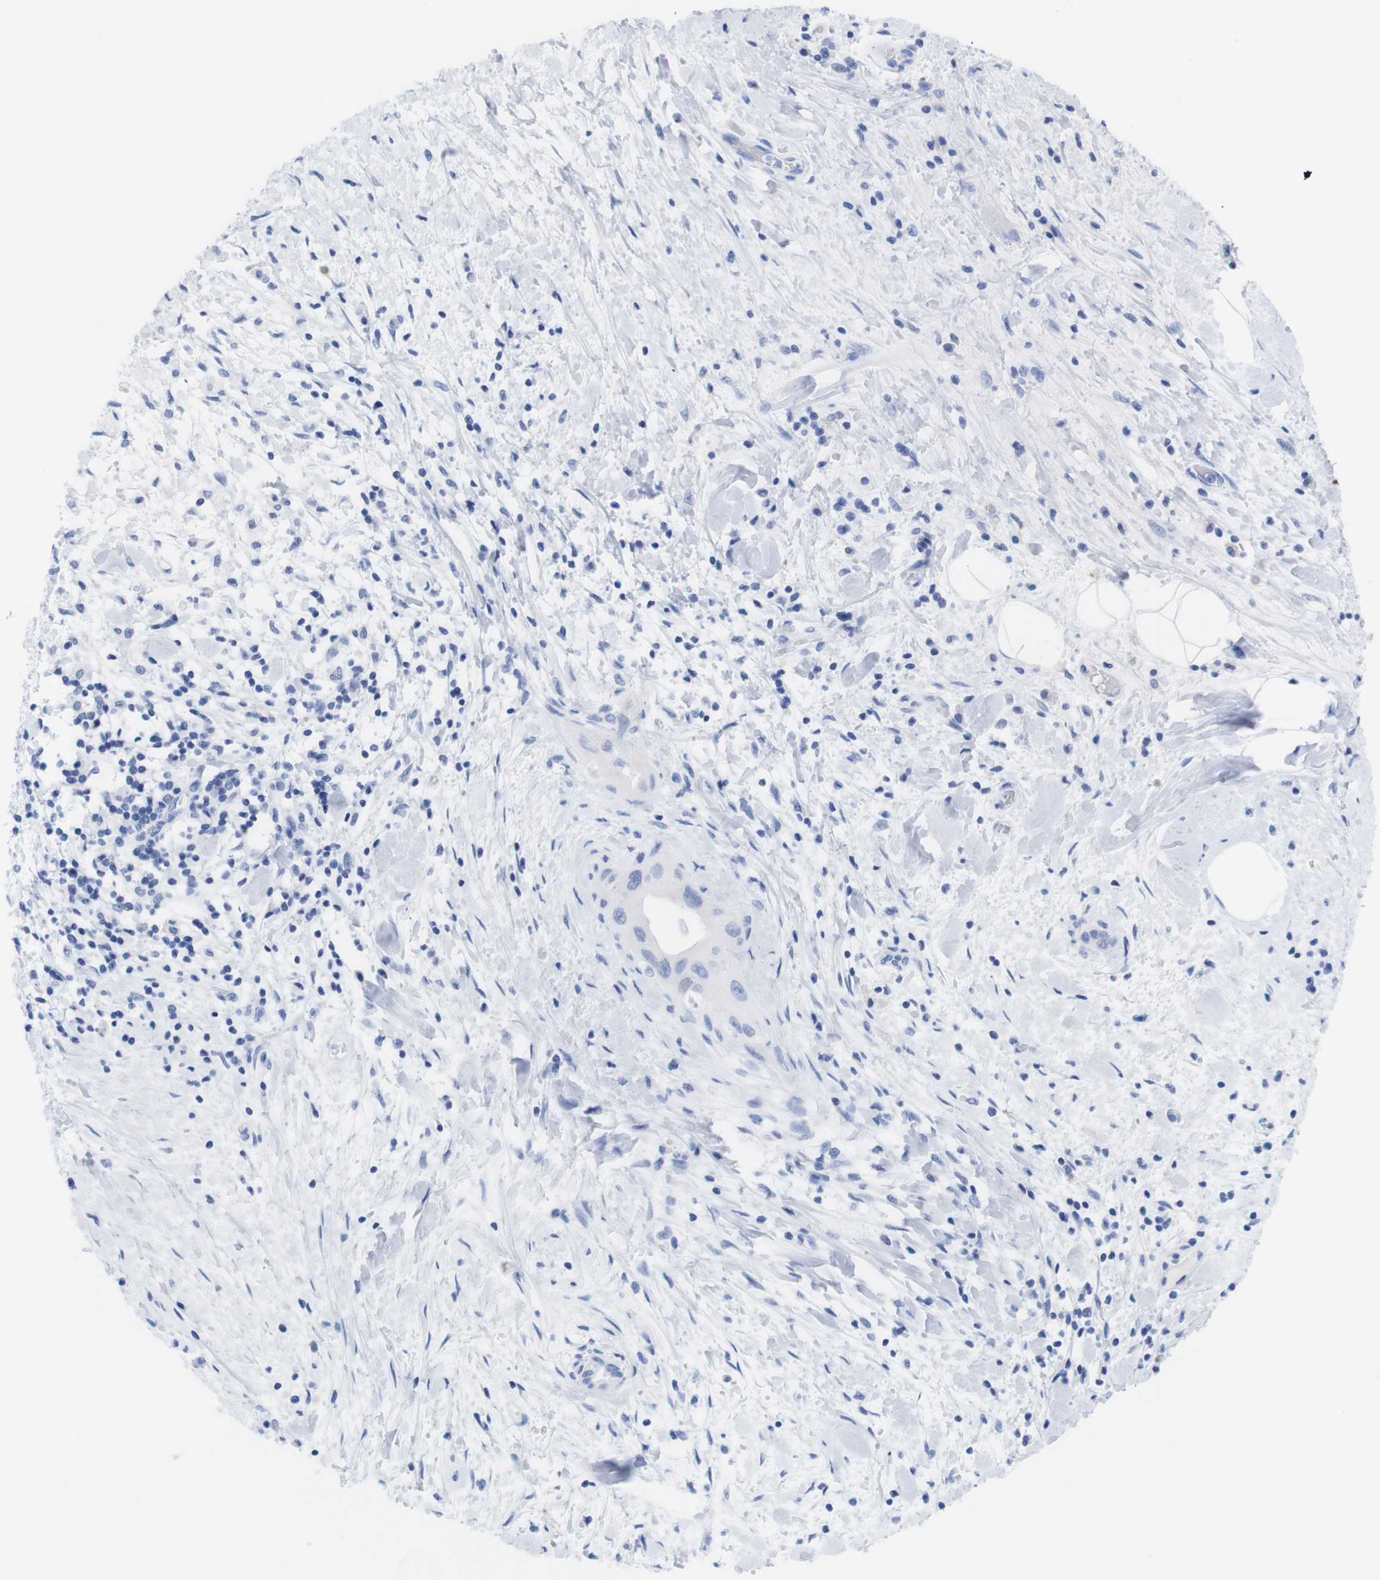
{"staining": {"intensity": "negative", "quantity": "none", "location": "none"}, "tissue": "pancreatic cancer", "cell_type": "Tumor cells", "image_type": "cancer", "snomed": [{"axis": "morphology", "description": "Adenocarcinoma, NOS"}, {"axis": "topography", "description": "Pancreas"}], "caption": "This histopathology image is of pancreatic cancer stained with immunohistochemistry to label a protein in brown with the nuclei are counter-stained blue. There is no expression in tumor cells. Nuclei are stained in blue.", "gene": "LRRC55", "patient": {"sex": "male", "age": 55}}